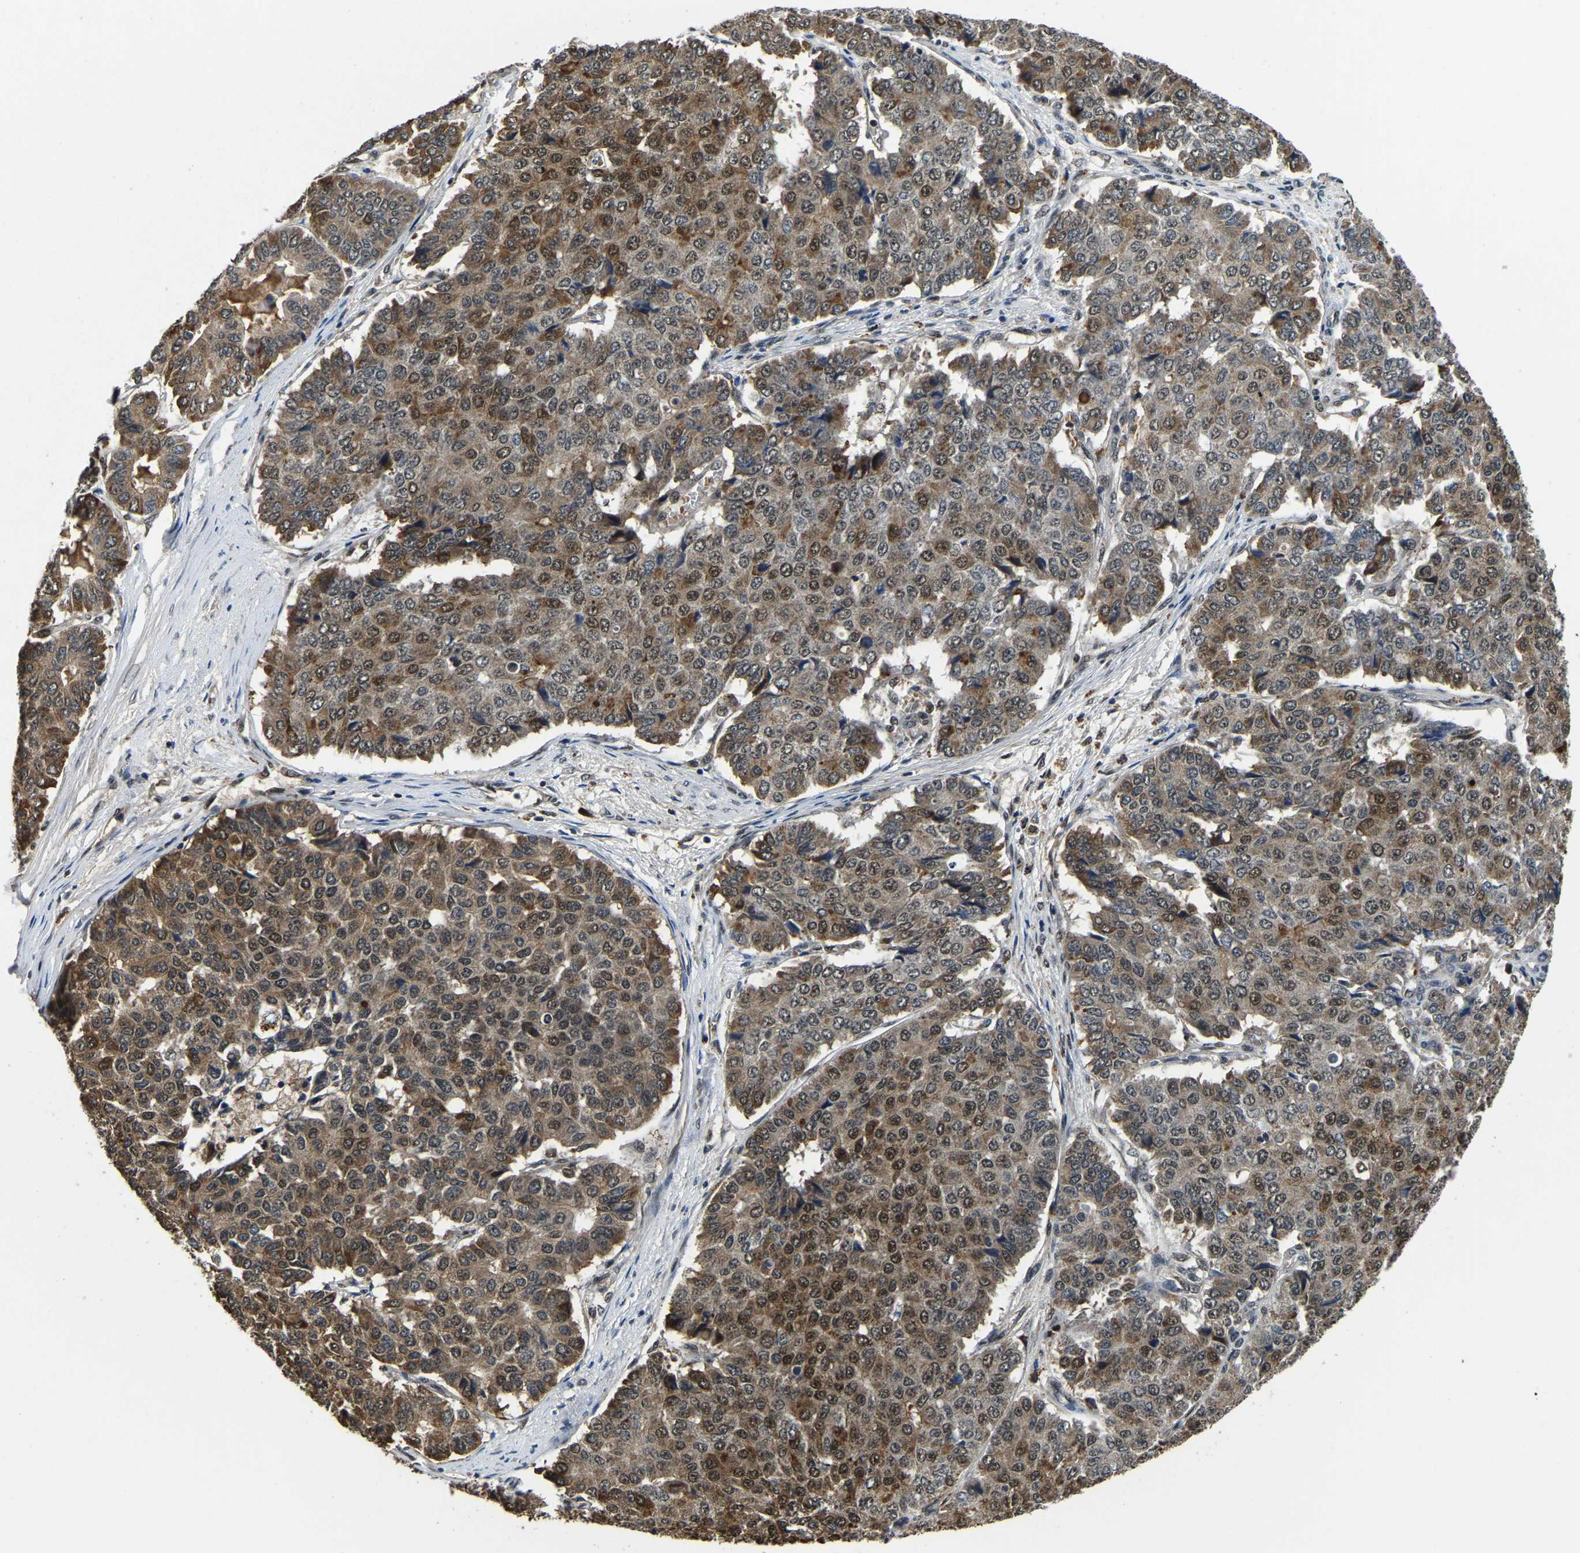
{"staining": {"intensity": "moderate", "quantity": ">75%", "location": "cytoplasmic/membranous,nuclear"}, "tissue": "pancreatic cancer", "cell_type": "Tumor cells", "image_type": "cancer", "snomed": [{"axis": "morphology", "description": "Adenocarcinoma, NOS"}, {"axis": "topography", "description": "Pancreas"}], "caption": "DAB immunohistochemical staining of pancreatic adenocarcinoma displays moderate cytoplasmic/membranous and nuclear protein expression in approximately >75% of tumor cells. Immunohistochemistry stains the protein in brown and the nuclei are stained blue.", "gene": "DFFA", "patient": {"sex": "male", "age": 50}}